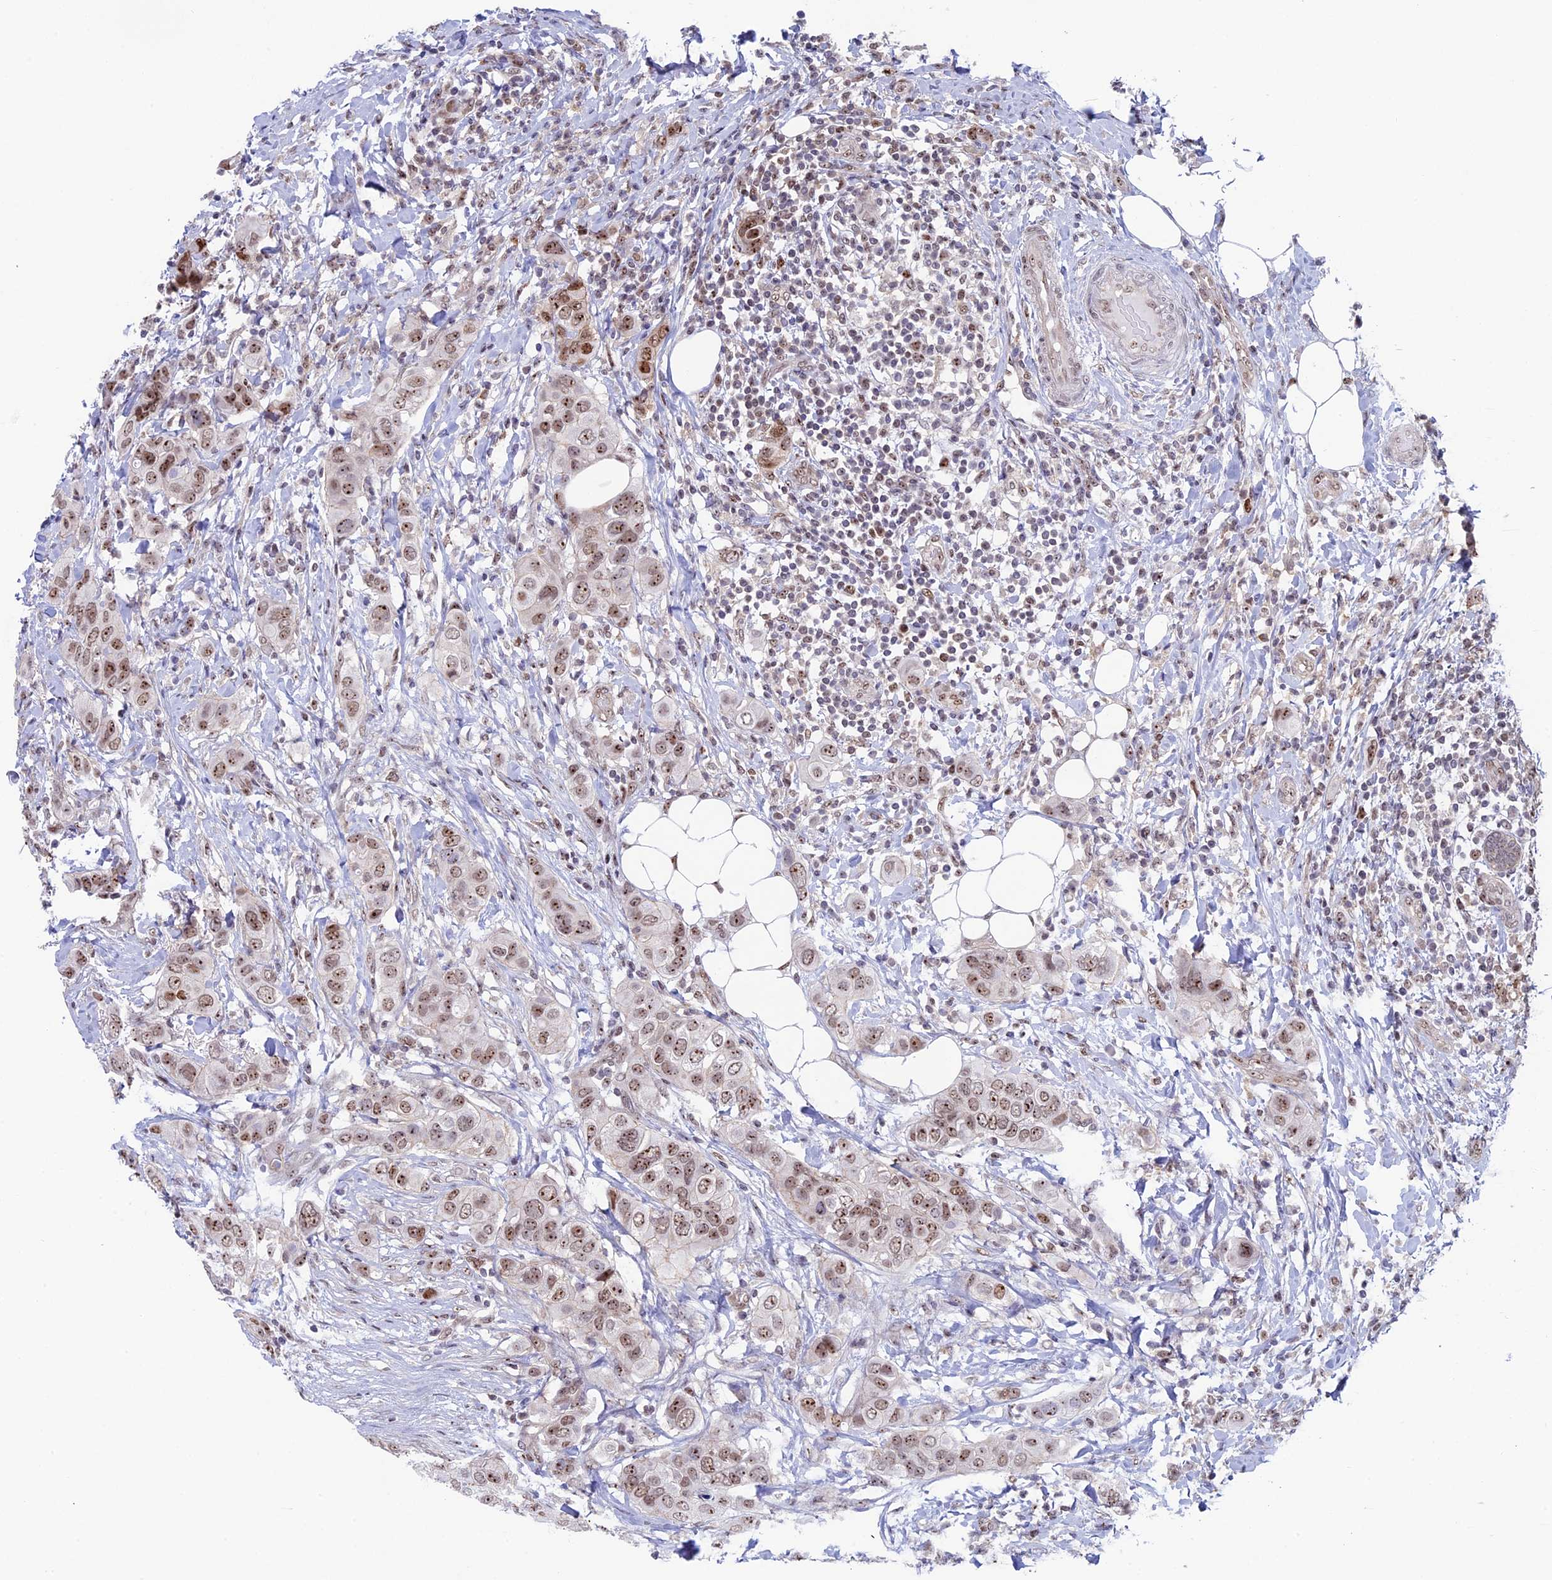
{"staining": {"intensity": "moderate", "quantity": ">75%", "location": "nuclear"}, "tissue": "breast cancer", "cell_type": "Tumor cells", "image_type": "cancer", "snomed": [{"axis": "morphology", "description": "Lobular carcinoma"}, {"axis": "topography", "description": "Breast"}], "caption": "A medium amount of moderate nuclear positivity is identified in approximately >75% of tumor cells in lobular carcinoma (breast) tissue. Nuclei are stained in blue.", "gene": "CCDC86", "patient": {"sex": "female", "age": 51}}